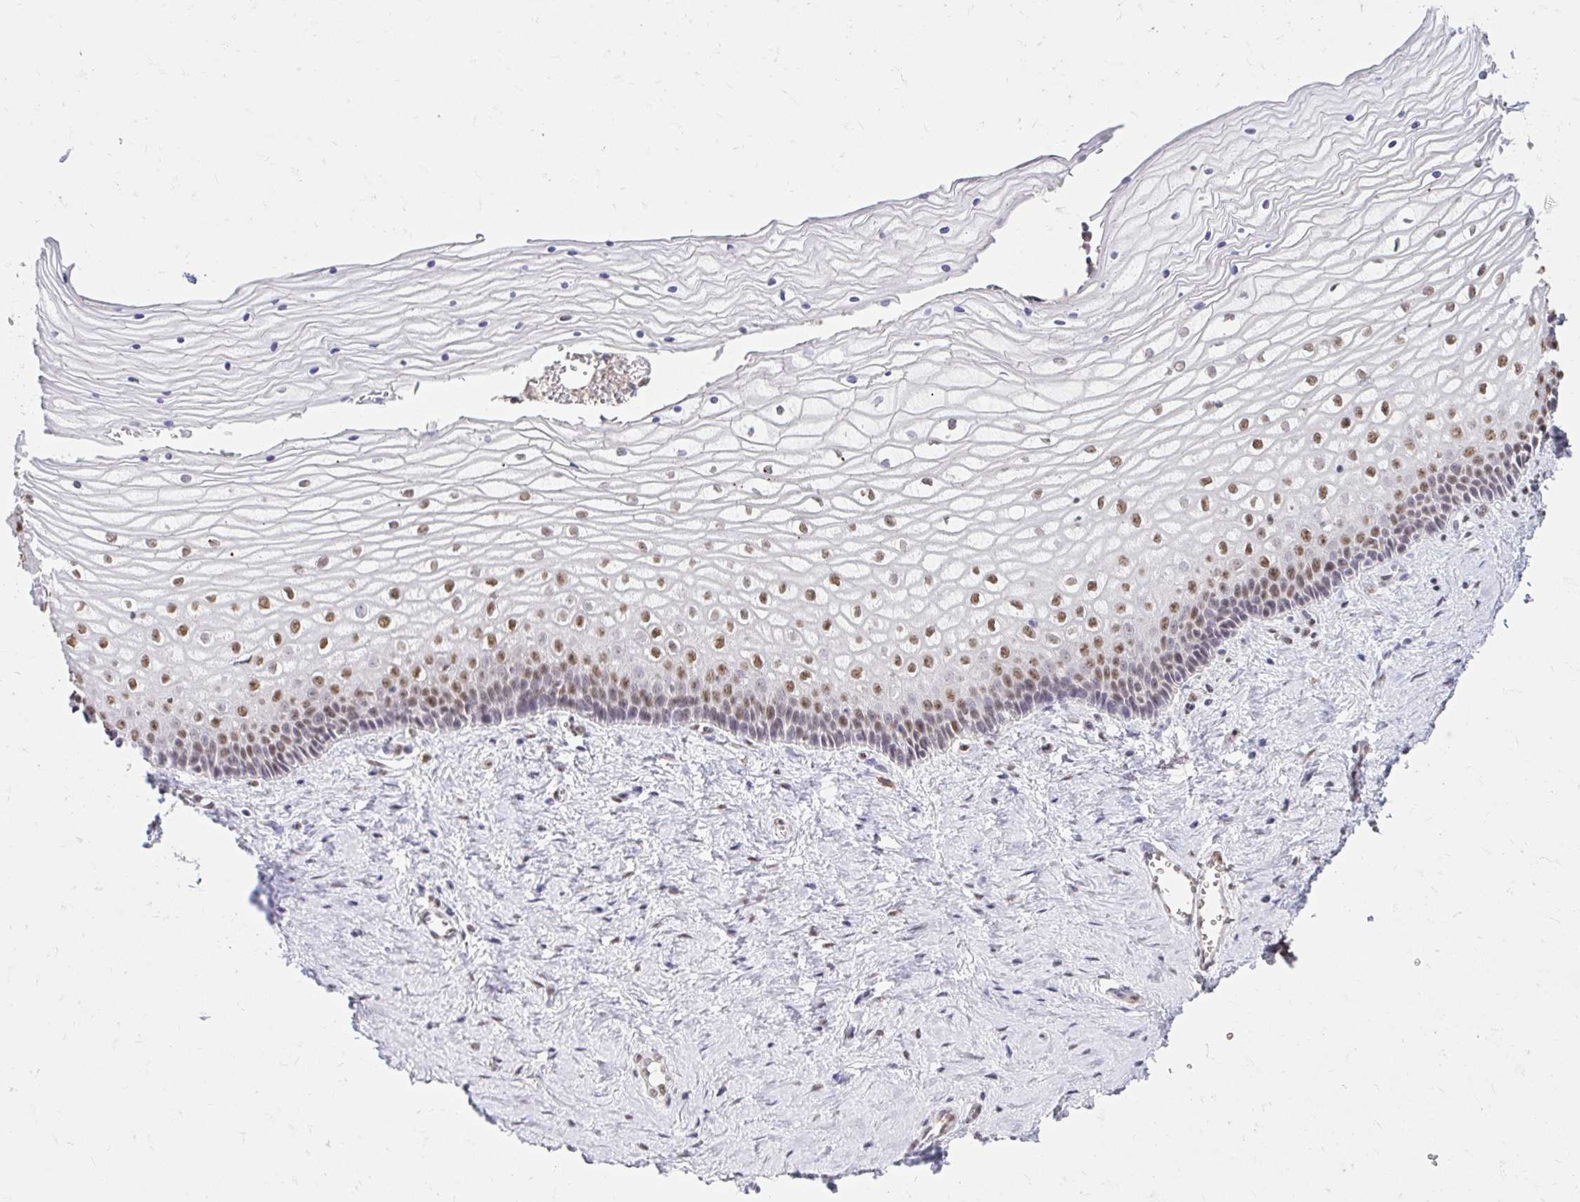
{"staining": {"intensity": "moderate", "quantity": "25%-75%", "location": "nuclear"}, "tissue": "vagina", "cell_type": "Squamous epithelial cells", "image_type": "normal", "snomed": [{"axis": "morphology", "description": "Normal tissue, NOS"}, {"axis": "topography", "description": "Vagina"}], "caption": "Protein analysis of benign vagina reveals moderate nuclear positivity in about 25%-75% of squamous epithelial cells.", "gene": "RIMS4", "patient": {"sex": "female", "age": 45}}